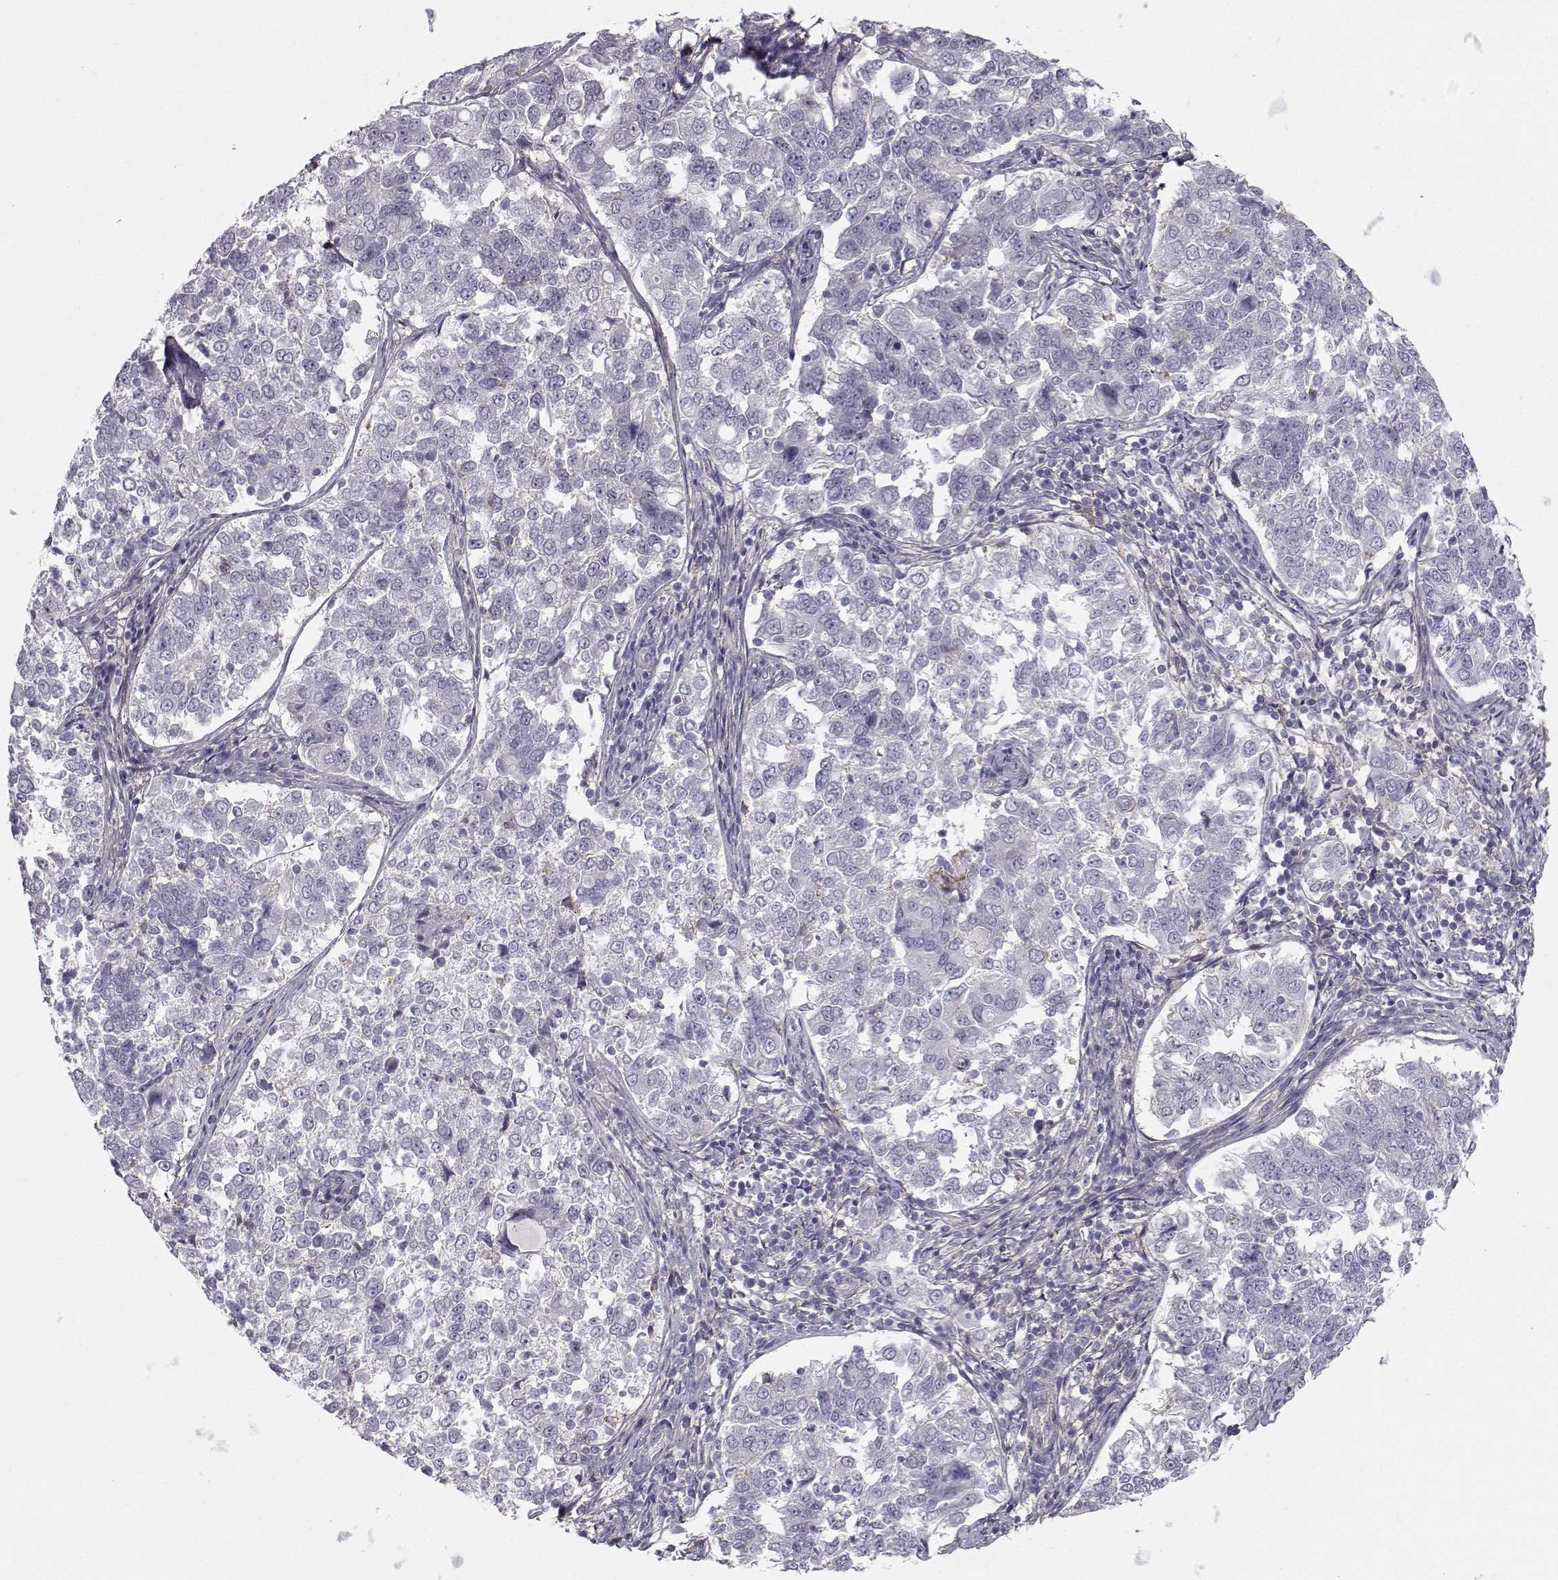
{"staining": {"intensity": "negative", "quantity": "none", "location": "none"}, "tissue": "endometrial cancer", "cell_type": "Tumor cells", "image_type": "cancer", "snomed": [{"axis": "morphology", "description": "Adenocarcinoma, NOS"}, {"axis": "topography", "description": "Endometrium"}], "caption": "IHC of human adenocarcinoma (endometrial) reveals no staining in tumor cells.", "gene": "SPDYE4", "patient": {"sex": "female", "age": 43}}